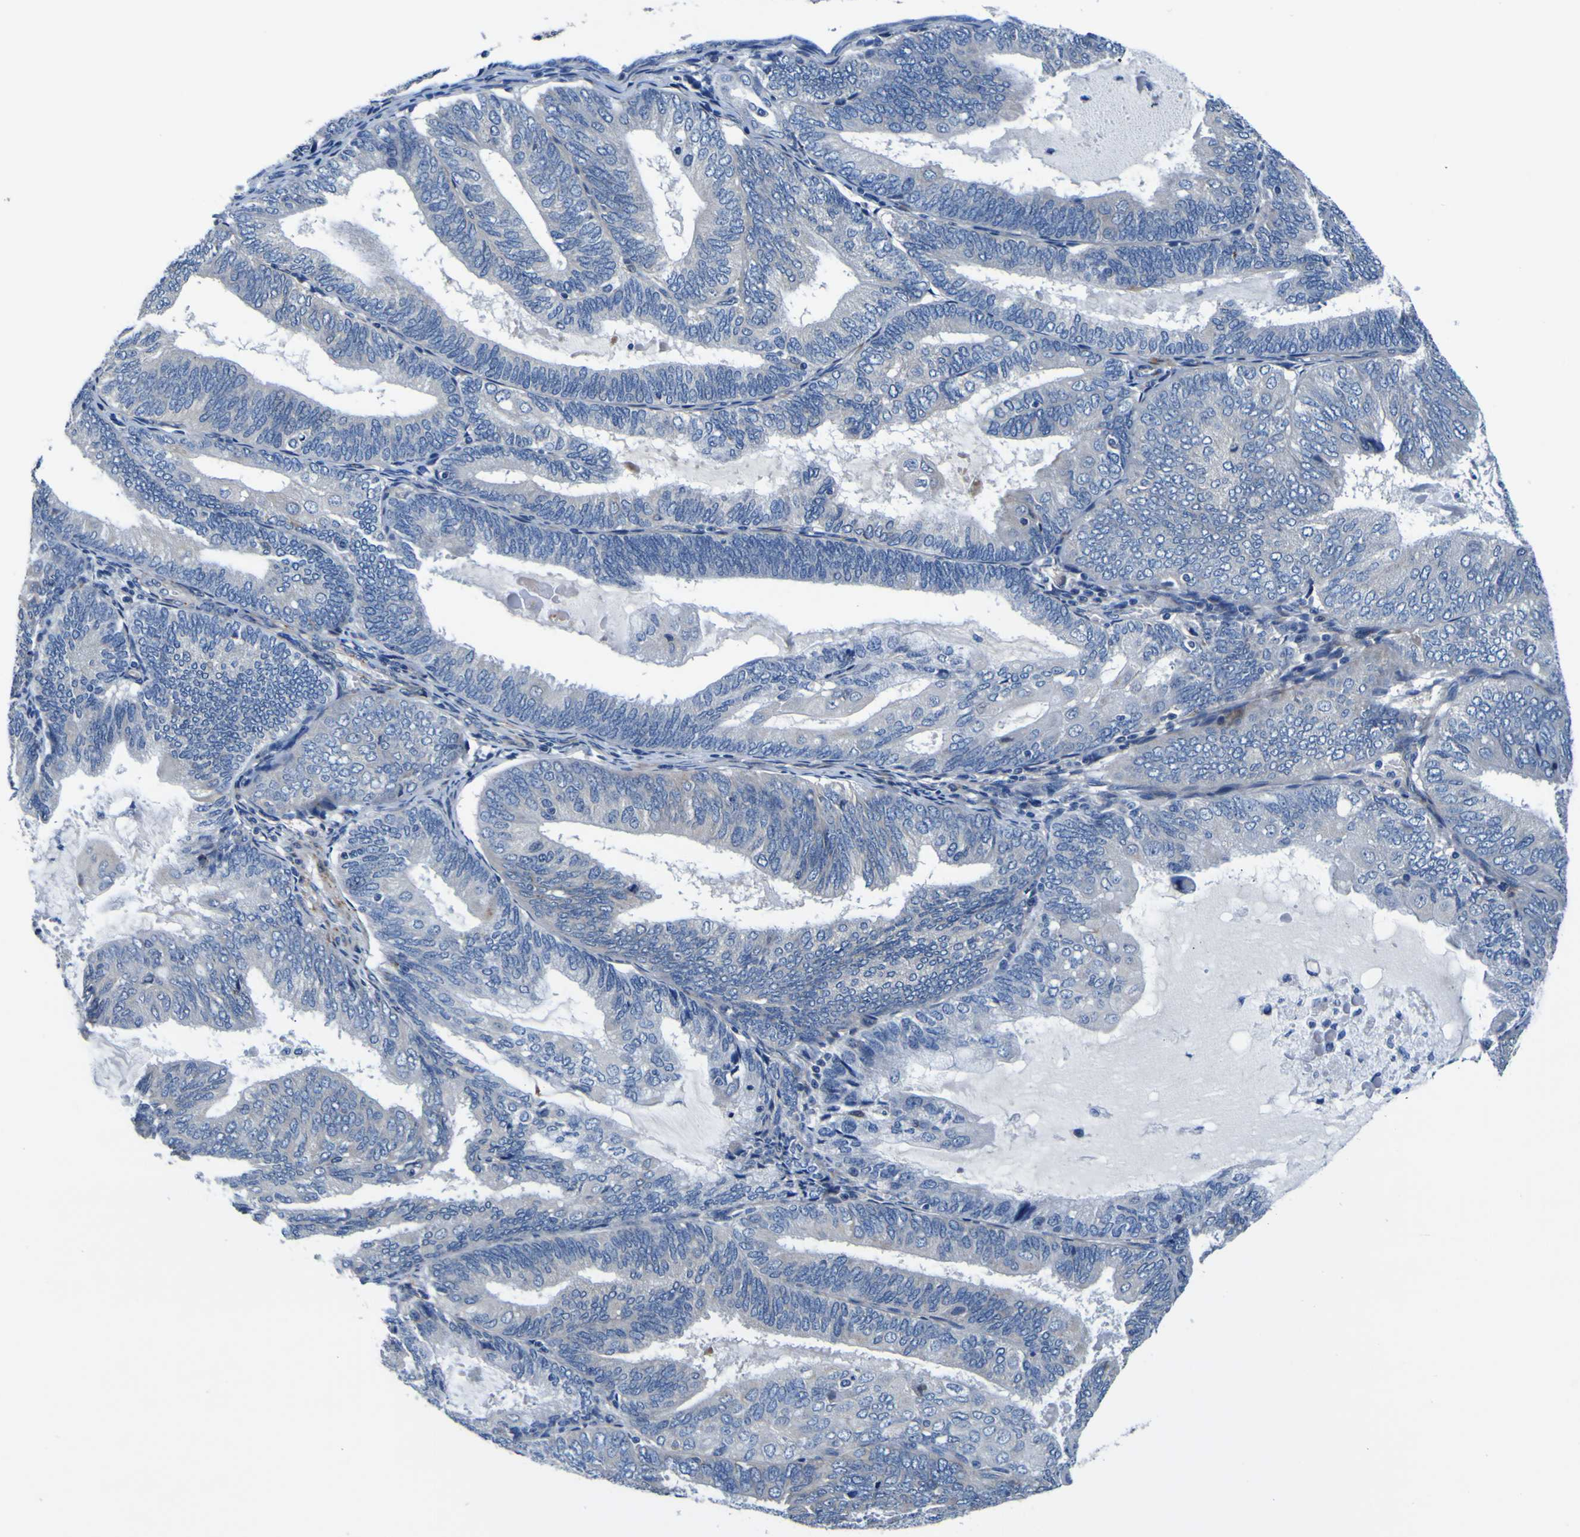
{"staining": {"intensity": "negative", "quantity": "none", "location": "none"}, "tissue": "endometrial cancer", "cell_type": "Tumor cells", "image_type": "cancer", "snomed": [{"axis": "morphology", "description": "Adenocarcinoma, NOS"}, {"axis": "topography", "description": "Endometrium"}], "caption": "IHC of human endometrial cancer (adenocarcinoma) displays no expression in tumor cells.", "gene": "AGAP3", "patient": {"sex": "female", "age": 81}}